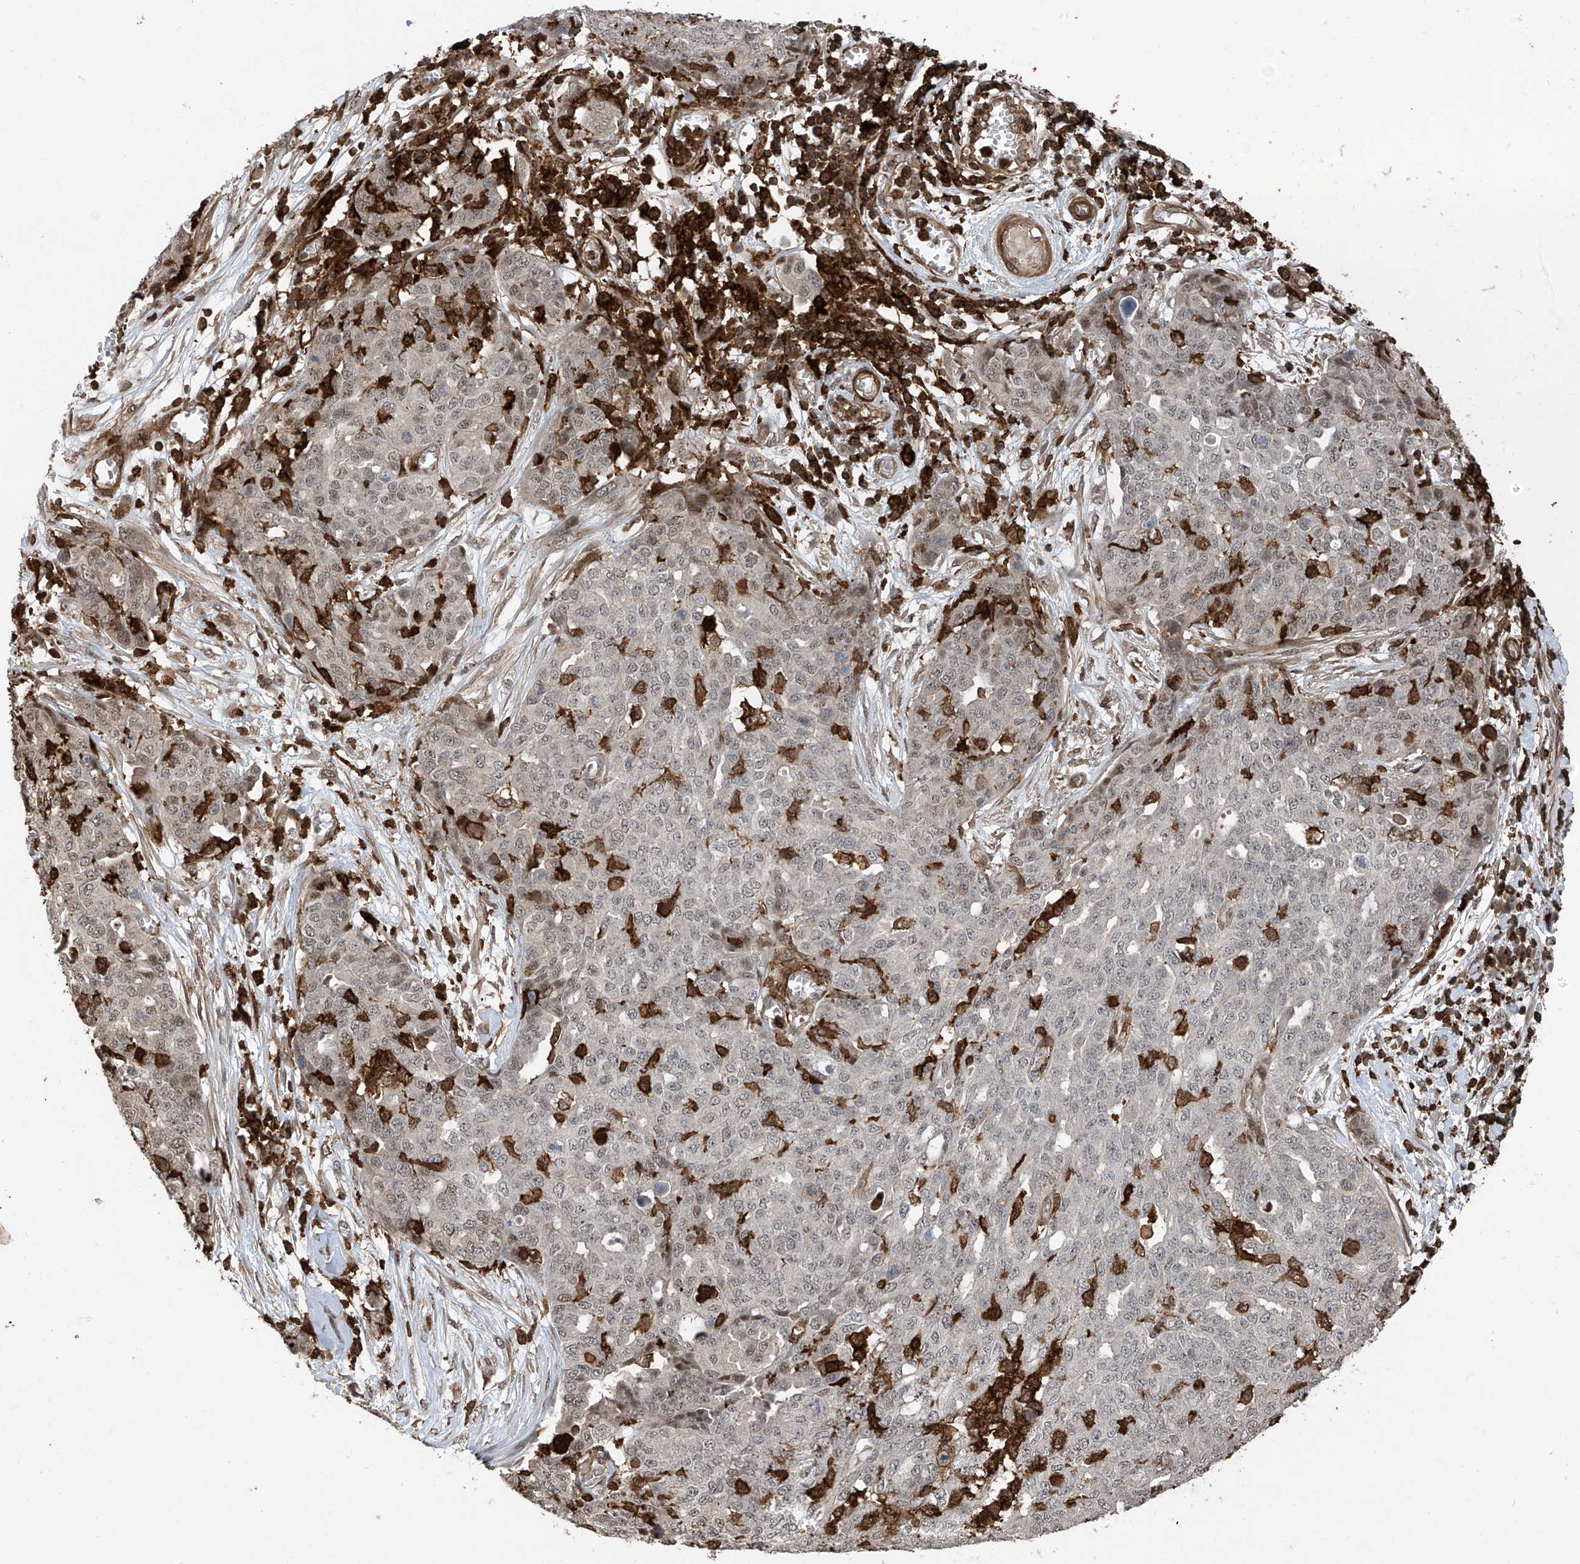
{"staining": {"intensity": "weak", "quantity": "25%-75%", "location": "nuclear"}, "tissue": "ovarian cancer", "cell_type": "Tumor cells", "image_type": "cancer", "snomed": [{"axis": "morphology", "description": "Cystadenocarcinoma, serous, NOS"}, {"axis": "topography", "description": "Soft tissue"}, {"axis": "topography", "description": "Ovary"}], "caption": "Immunohistochemical staining of human ovarian serous cystadenocarcinoma shows low levels of weak nuclear protein positivity in about 25%-75% of tumor cells.", "gene": "MICAL1", "patient": {"sex": "female", "age": 57}}